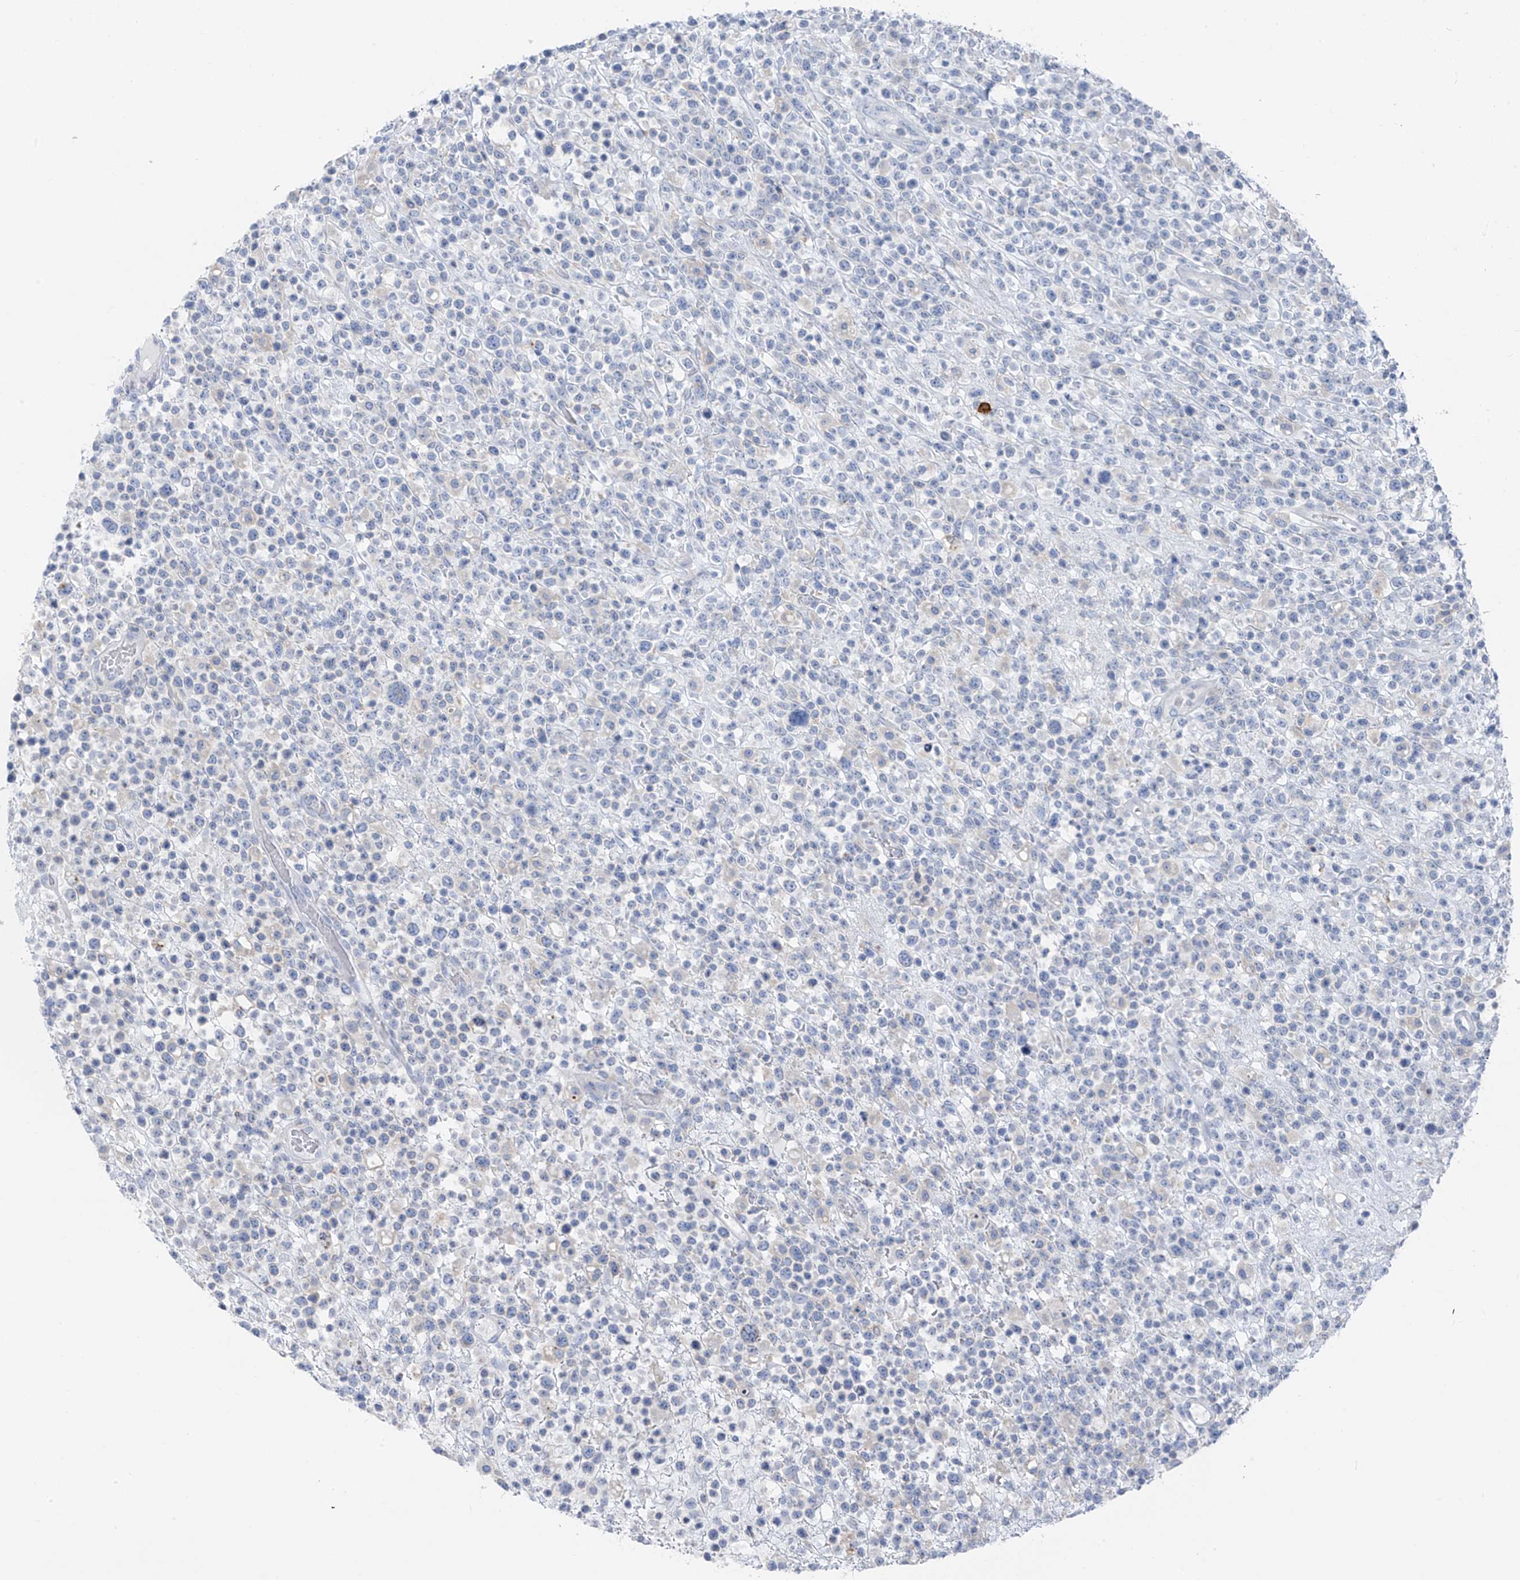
{"staining": {"intensity": "negative", "quantity": "none", "location": "none"}, "tissue": "lymphoma", "cell_type": "Tumor cells", "image_type": "cancer", "snomed": [{"axis": "morphology", "description": "Malignant lymphoma, non-Hodgkin's type, High grade"}, {"axis": "topography", "description": "Colon"}], "caption": "High magnification brightfield microscopy of malignant lymphoma, non-Hodgkin's type (high-grade) stained with DAB (3,3'-diaminobenzidine) (brown) and counterstained with hematoxylin (blue): tumor cells show no significant expression. (Stains: DAB IHC with hematoxylin counter stain, Microscopy: brightfield microscopy at high magnification).", "gene": "POMGNT2", "patient": {"sex": "female", "age": 53}}